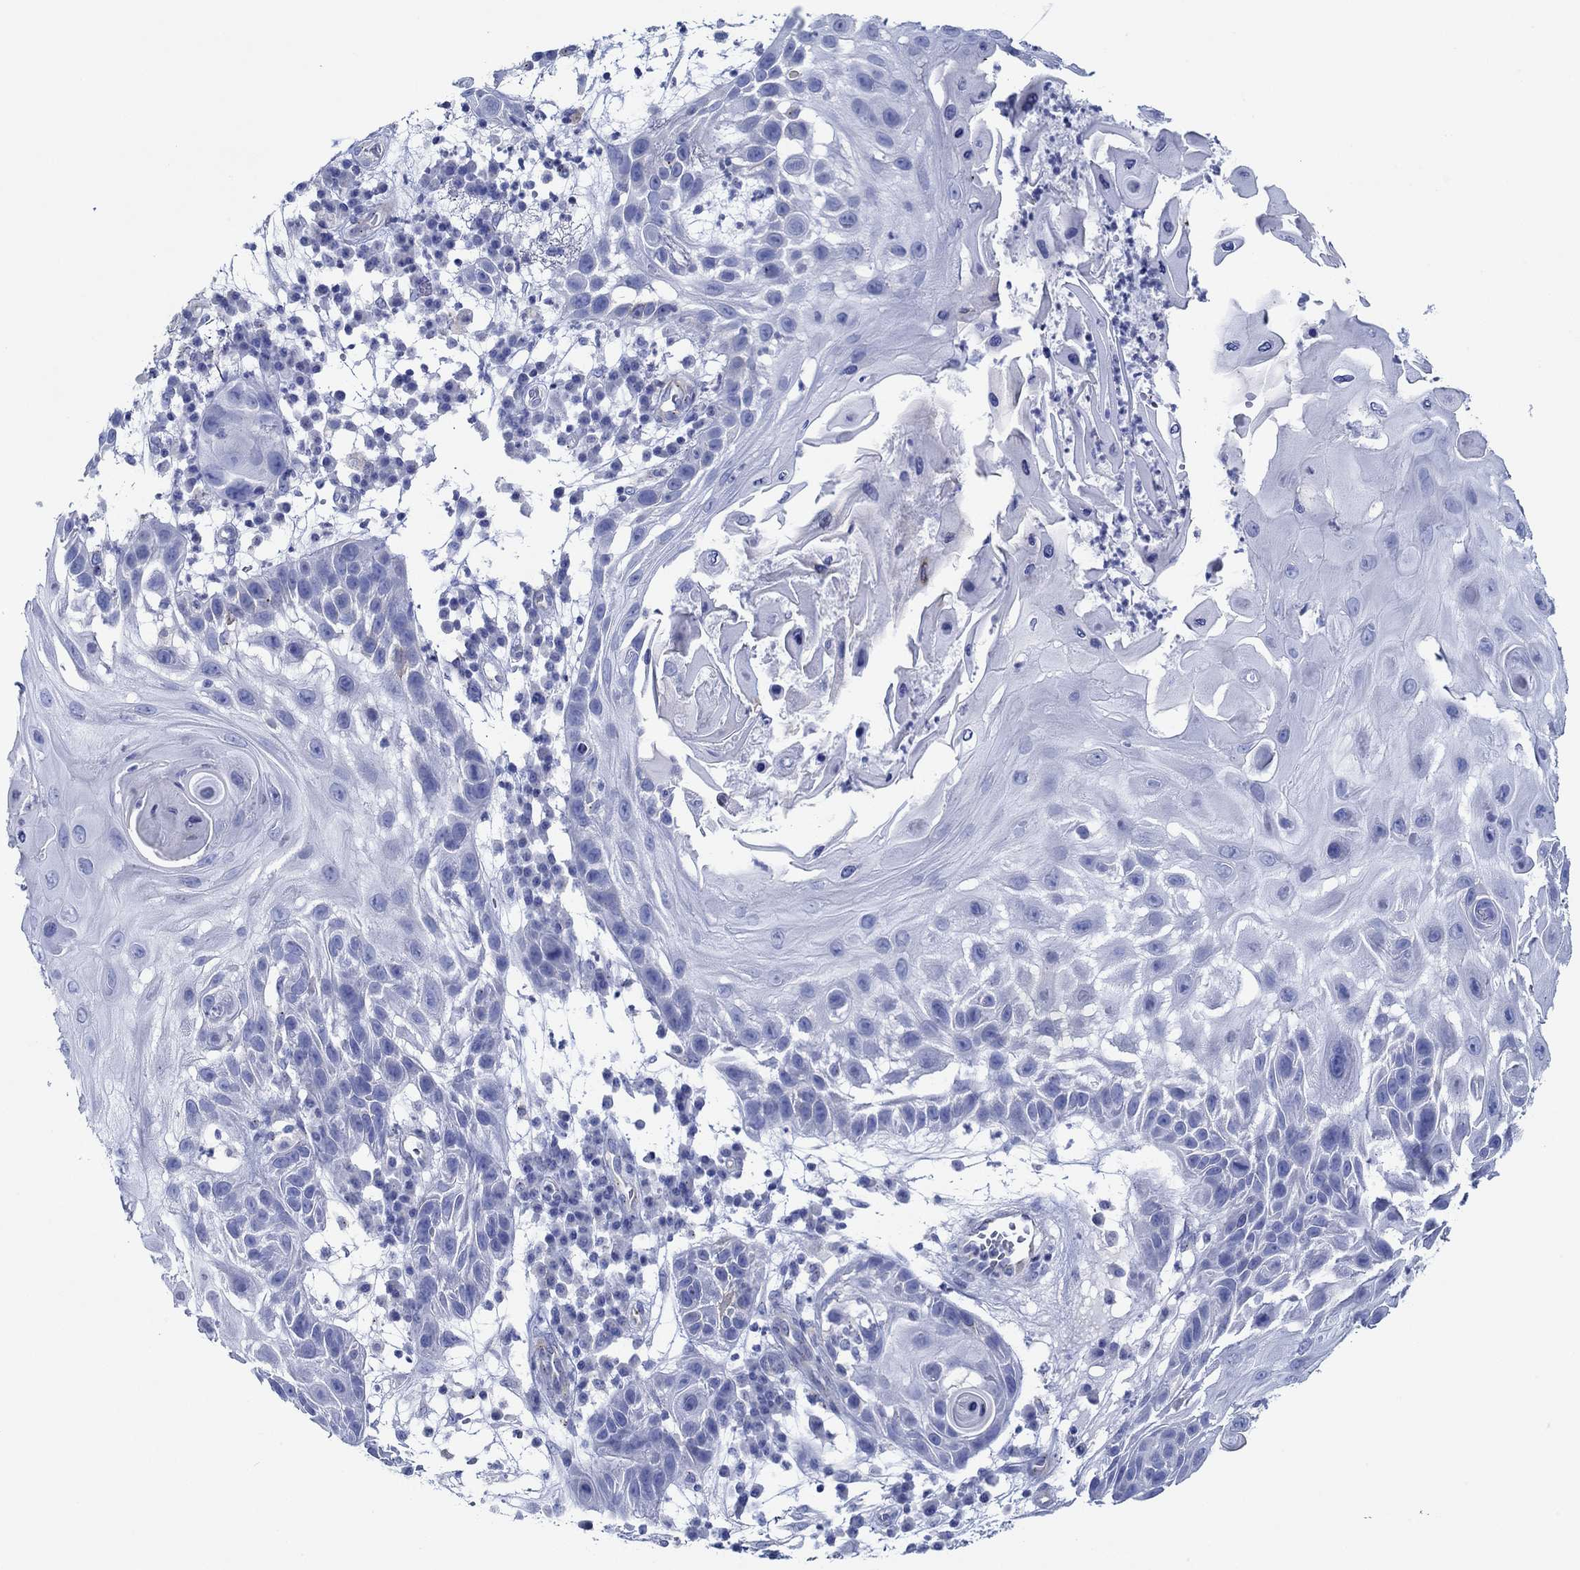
{"staining": {"intensity": "negative", "quantity": "none", "location": "none"}, "tissue": "skin cancer", "cell_type": "Tumor cells", "image_type": "cancer", "snomed": [{"axis": "morphology", "description": "Normal tissue, NOS"}, {"axis": "morphology", "description": "Squamous cell carcinoma, NOS"}, {"axis": "topography", "description": "Skin"}], "caption": "This histopathology image is of squamous cell carcinoma (skin) stained with IHC to label a protein in brown with the nuclei are counter-stained blue. There is no positivity in tumor cells.", "gene": "IGFBP6", "patient": {"sex": "male", "age": 79}}